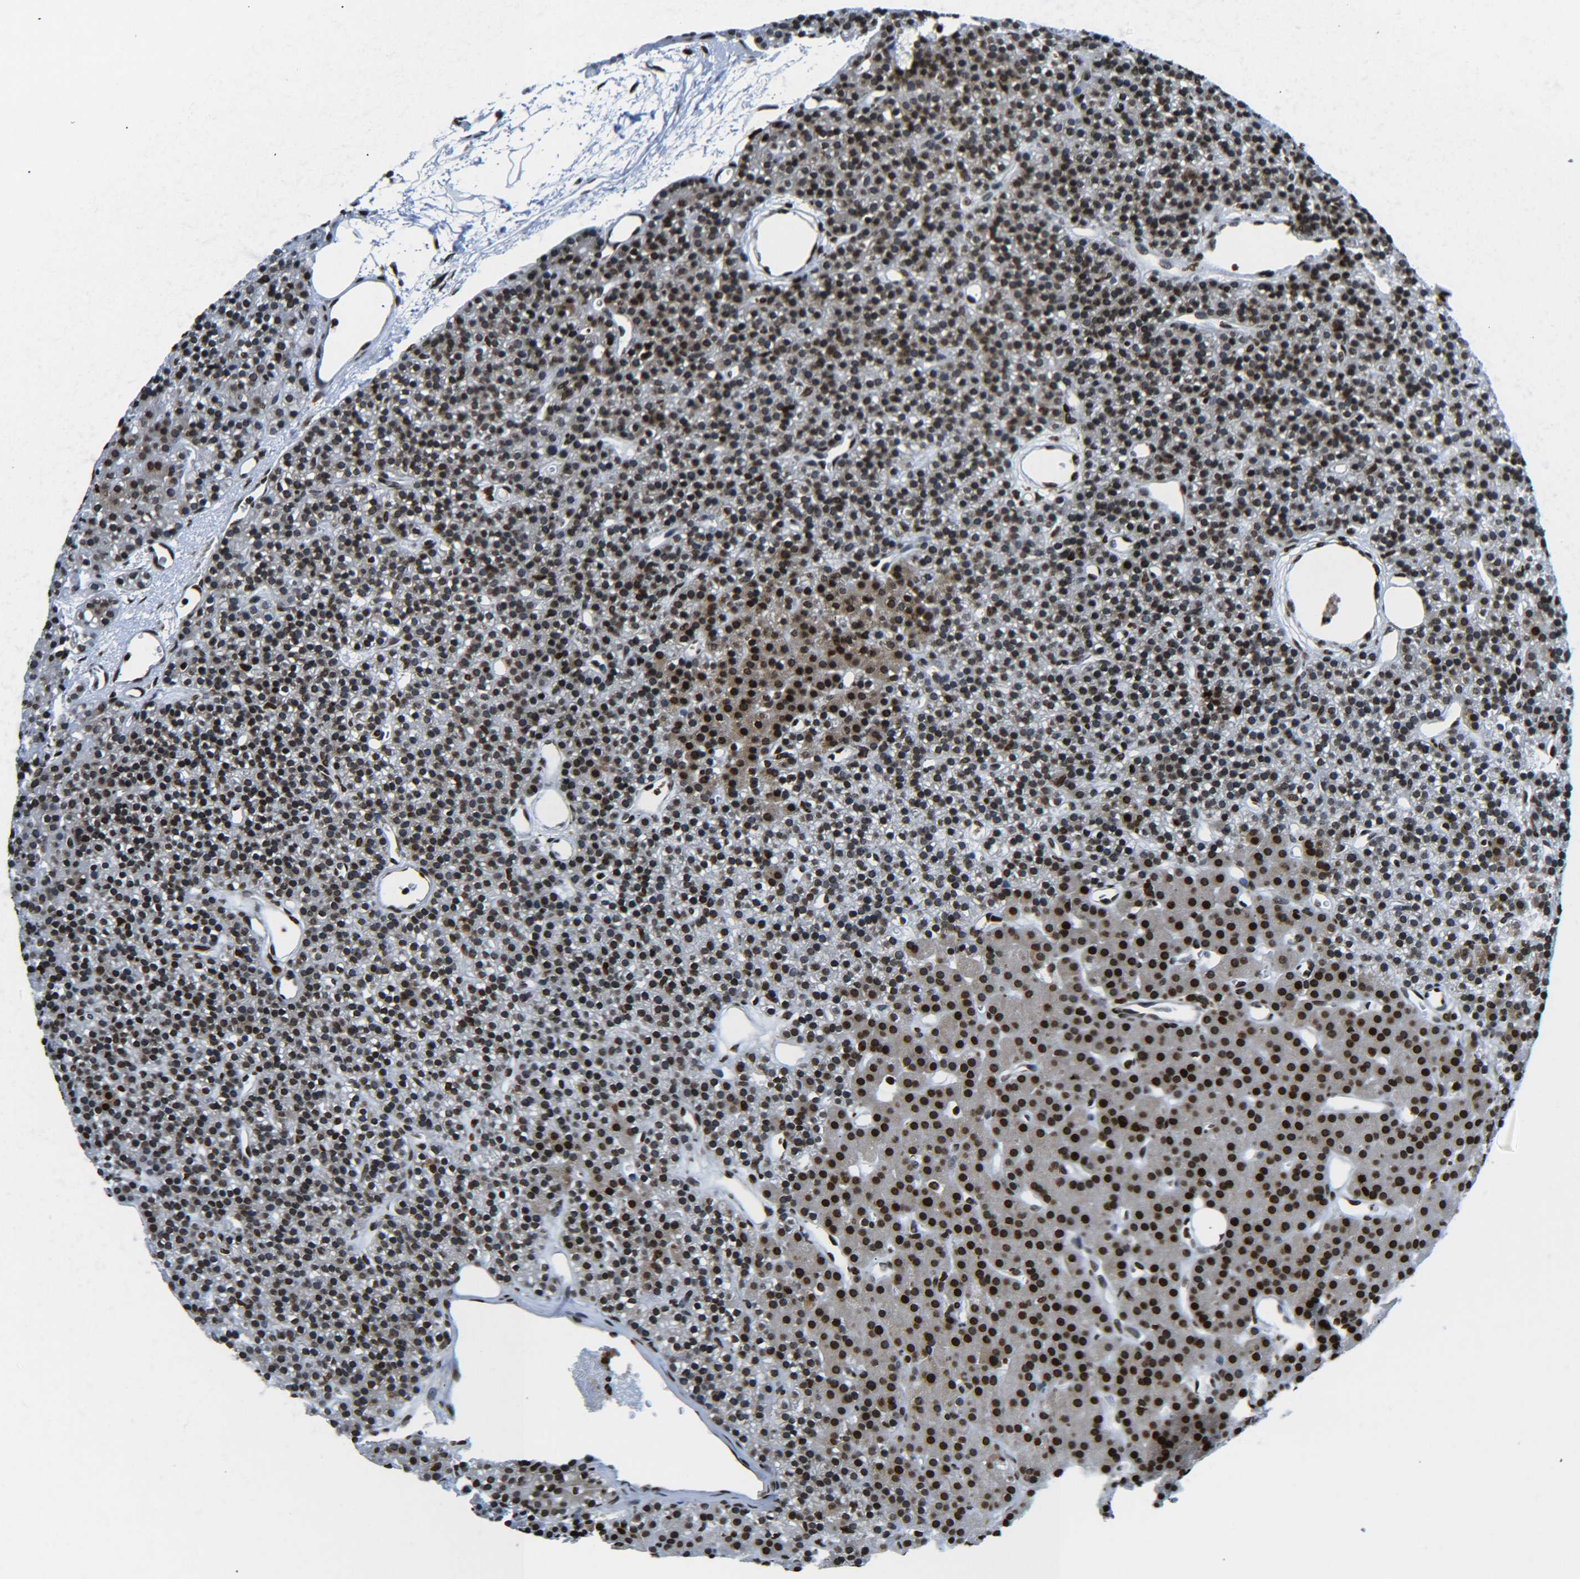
{"staining": {"intensity": "strong", "quantity": ">75%", "location": "nuclear"}, "tissue": "parathyroid gland", "cell_type": "Glandular cells", "image_type": "normal", "snomed": [{"axis": "morphology", "description": "Normal tissue, NOS"}, {"axis": "morphology", "description": "Hyperplasia, NOS"}, {"axis": "topography", "description": "Parathyroid gland"}], "caption": "Protein analysis of unremarkable parathyroid gland reveals strong nuclear staining in approximately >75% of glandular cells. (brown staining indicates protein expression, while blue staining denotes nuclei).", "gene": "H2AX", "patient": {"sex": "male", "age": 44}}